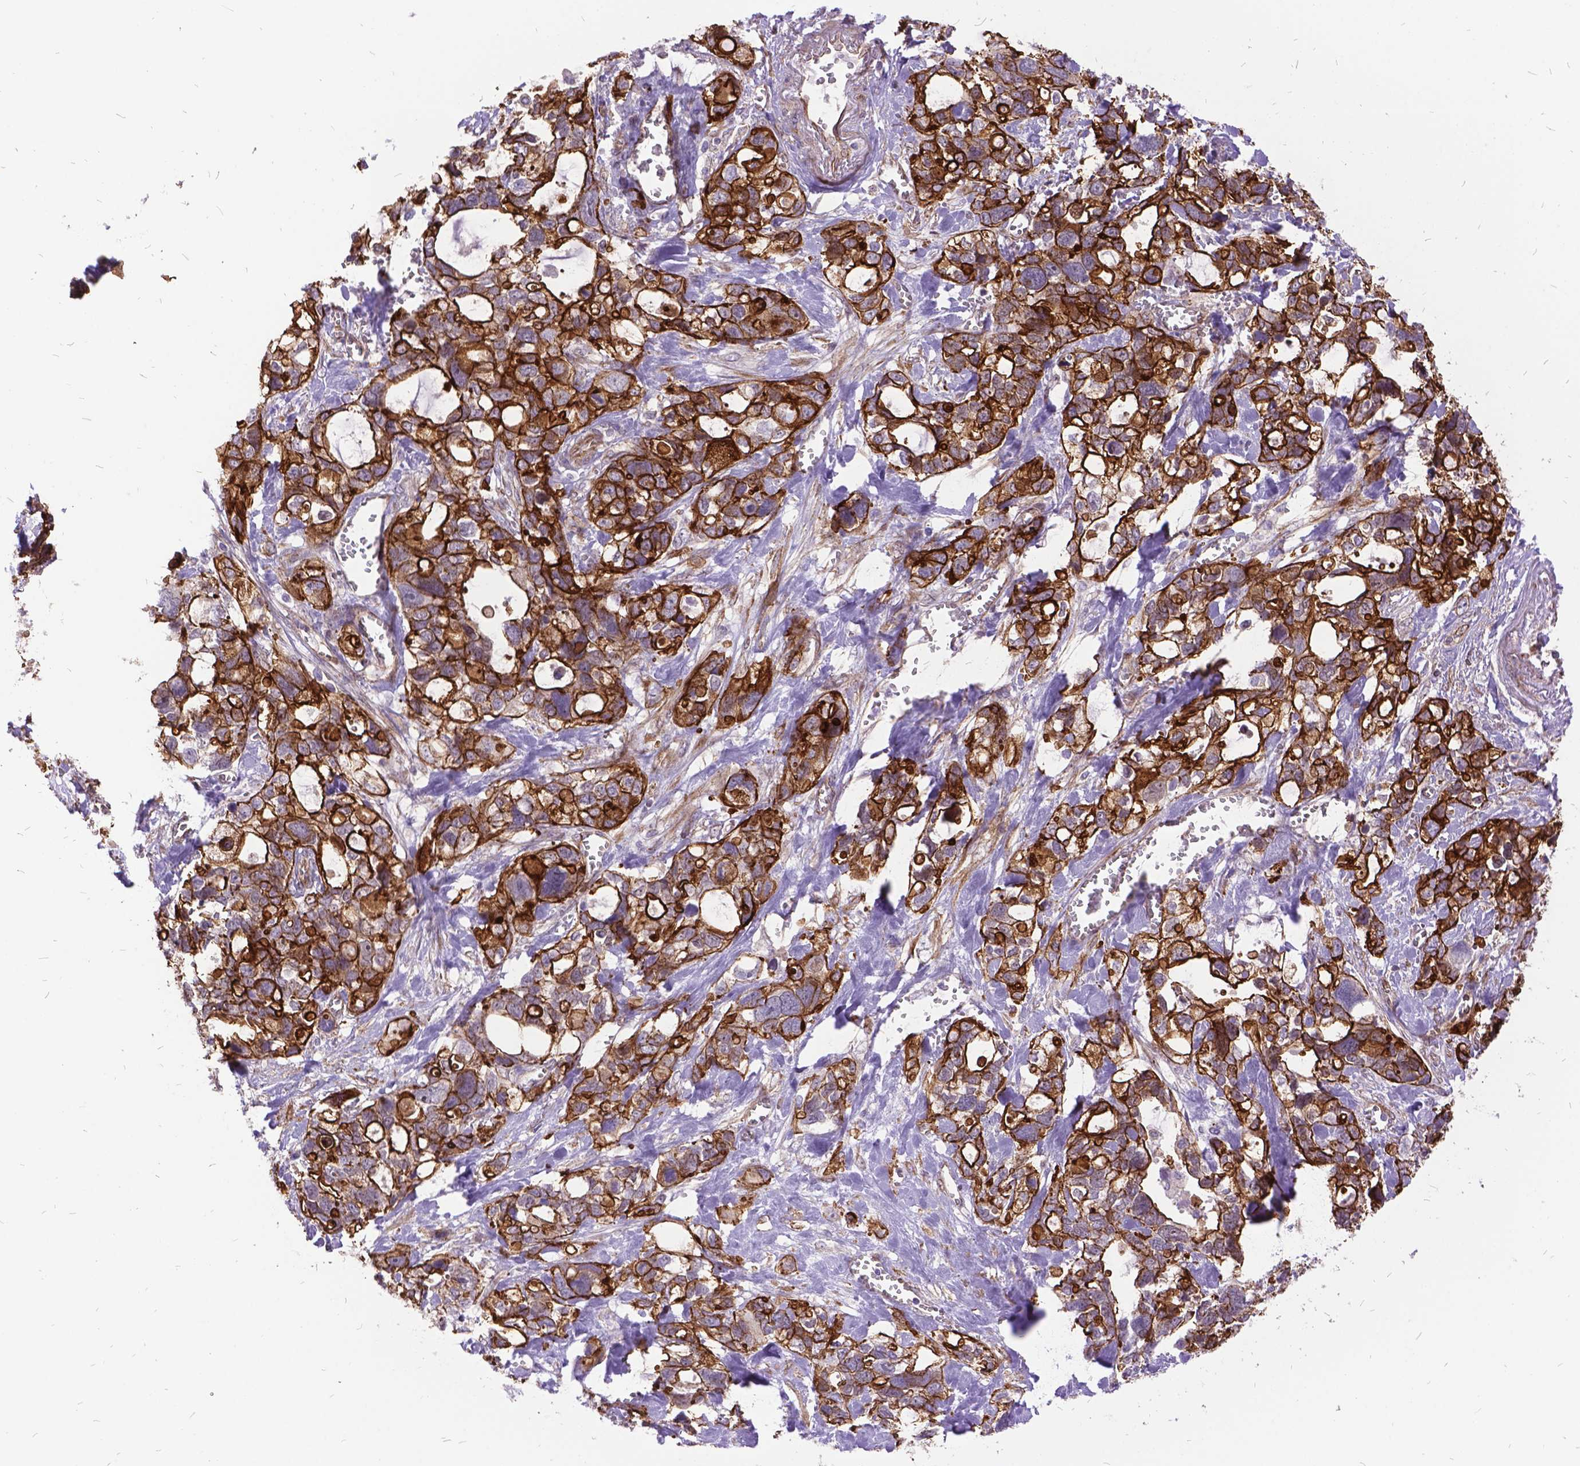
{"staining": {"intensity": "moderate", "quantity": ">75%", "location": "cytoplasmic/membranous"}, "tissue": "stomach cancer", "cell_type": "Tumor cells", "image_type": "cancer", "snomed": [{"axis": "morphology", "description": "Adenocarcinoma, NOS"}, {"axis": "topography", "description": "Stomach, upper"}], "caption": "A histopathology image showing moderate cytoplasmic/membranous positivity in about >75% of tumor cells in stomach cancer (adenocarcinoma), as visualized by brown immunohistochemical staining.", "gene": "GRB7", "patient": {"sex": "female", "age": 81}}